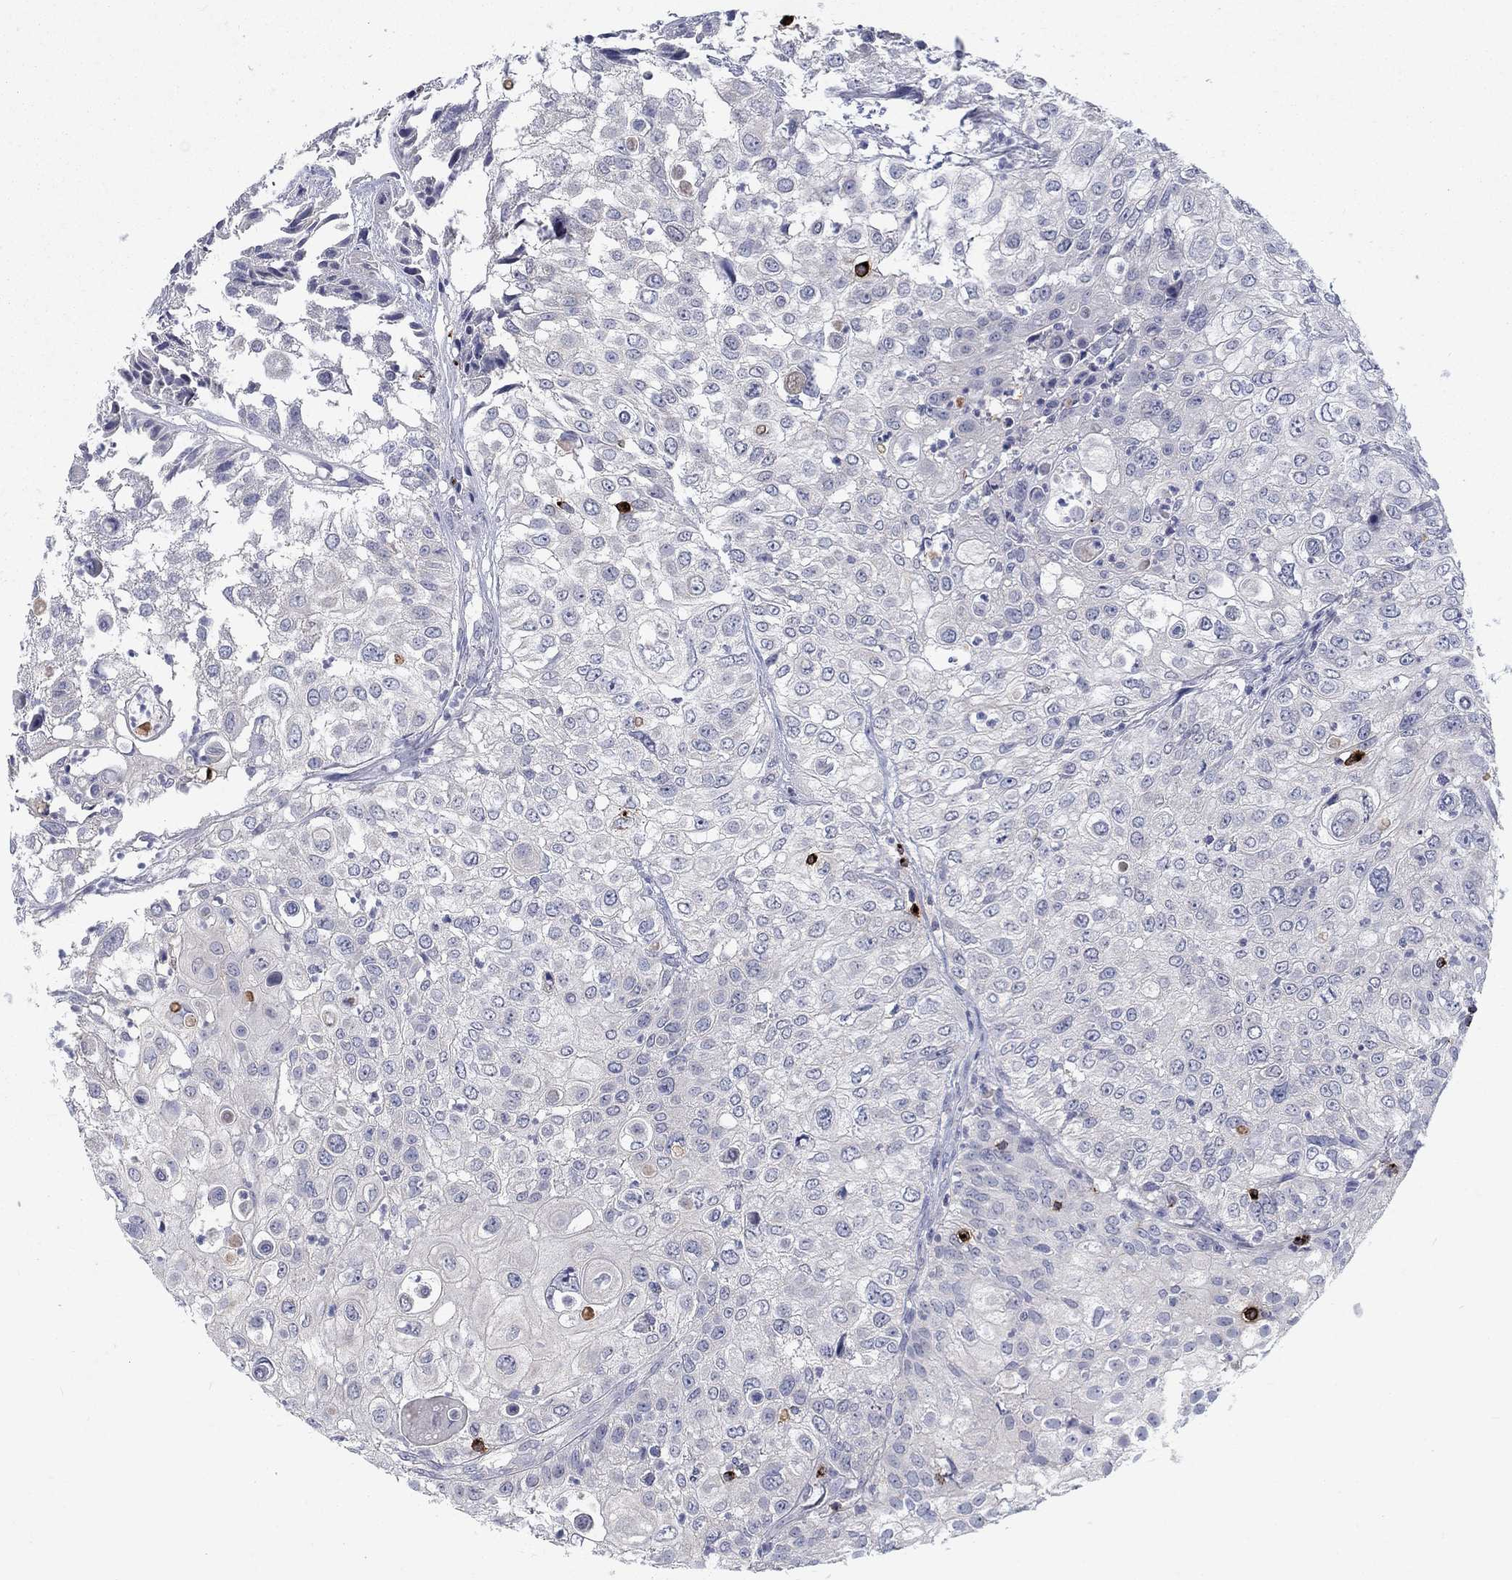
{"staining": {"intensity": "negative", "quantity": "none", "location": "none"}, "tissue": "urothelial cancer", "cell_type": "Tumor cells", "image_type": "cancer", "snomed": [{"axis": "morphology", "description": "Urothelial carcinoma, High grade"}, {"axis": "topography", "description": "Urinary bladder"}], "caption": "IHC of high-grade urothelial carcinoma shows no staining in tumor cells.", "gene": "GZMA", "patient": {"sex": "female", "age": 79}}